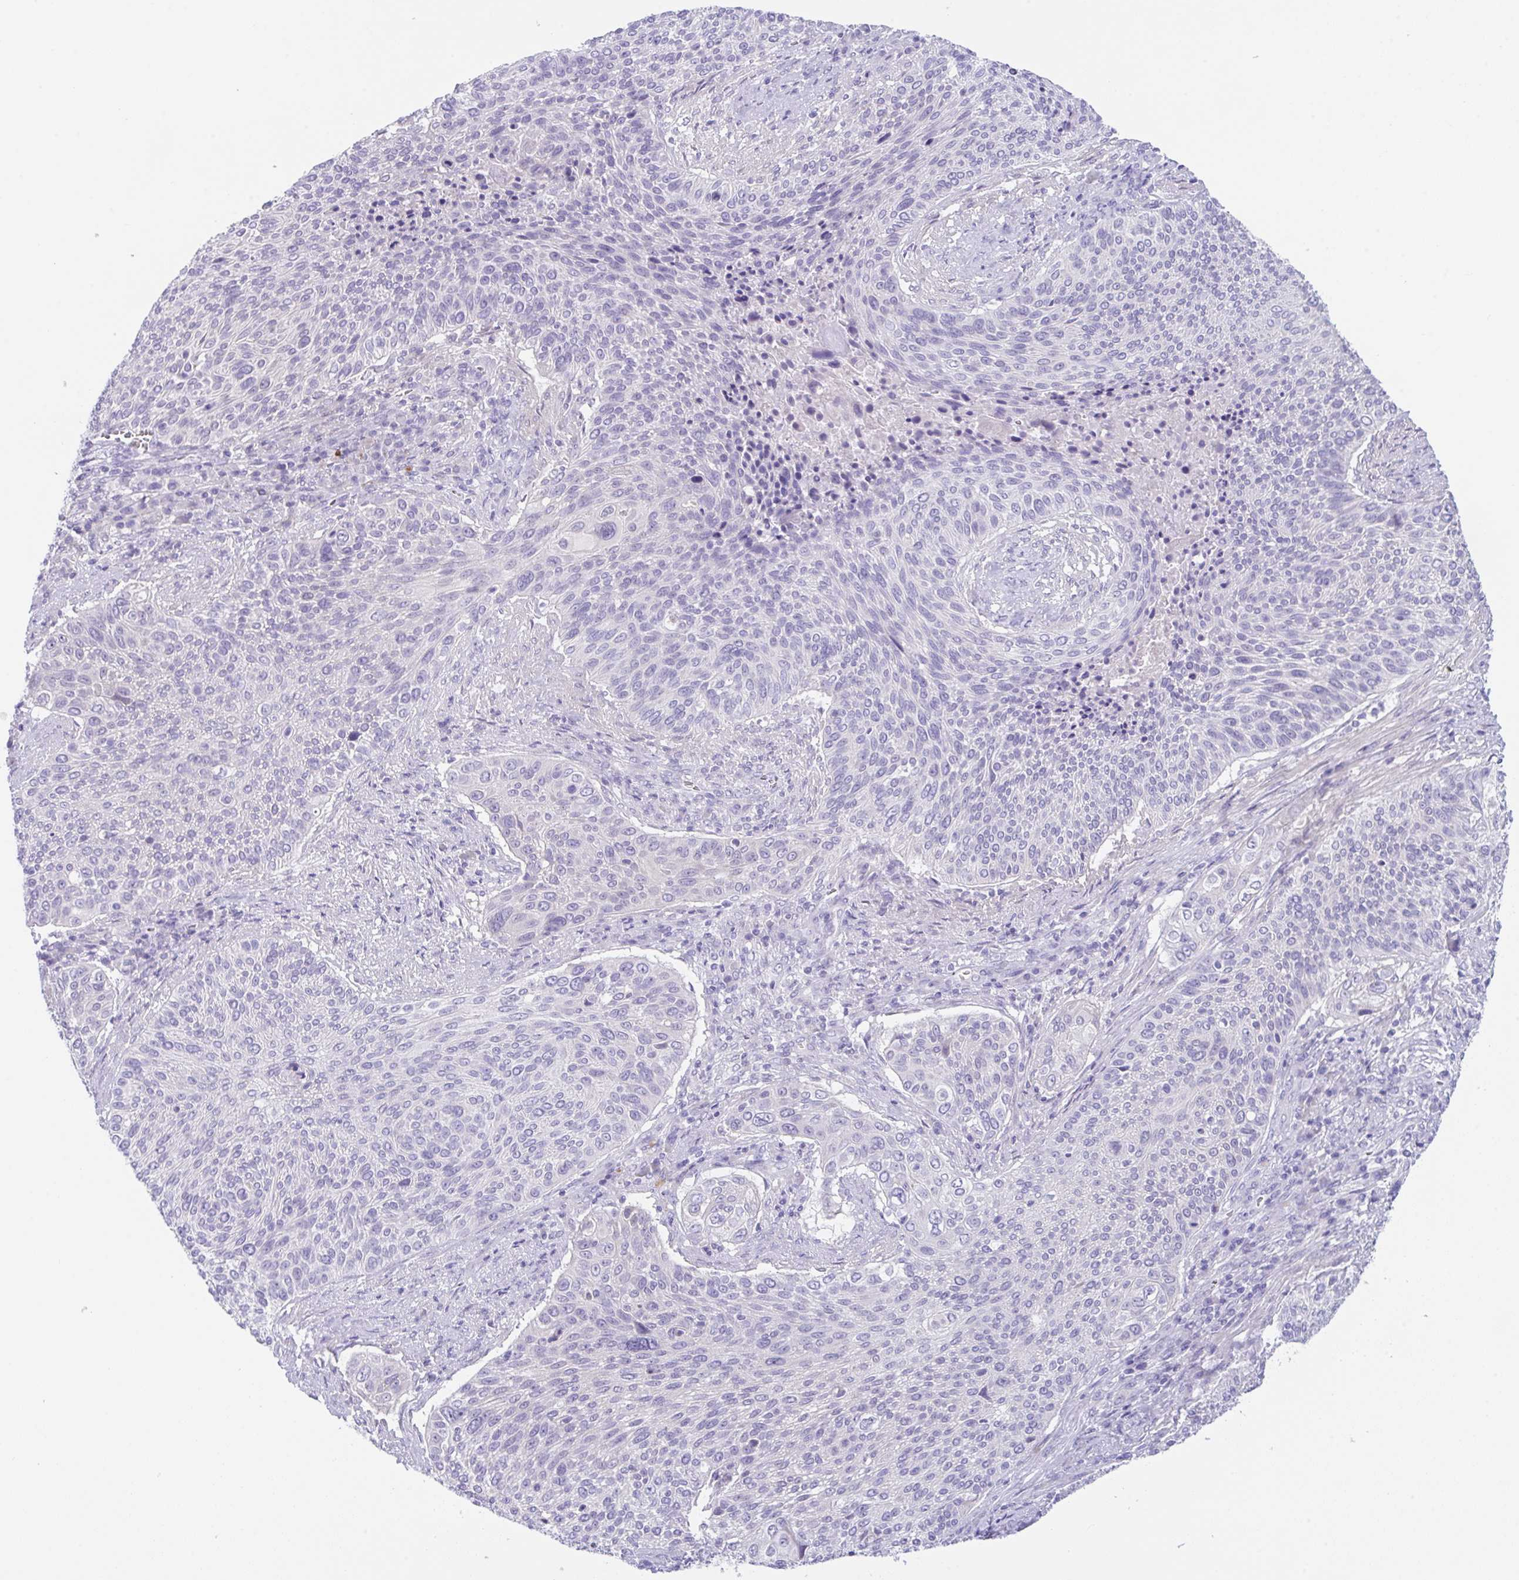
{"staining": {"intensity": "negative", "quantity": "none", "location": "none"}, "tissue": "cervical cancer", "cell_type": "Tumor cells", "image_type": "cancer", "snomed": [{"axis": "morphology", "description": "Squamous cell carcinoma, NOS"}, {"axis": "topography", "description": "Cervix"}], "caption": "This photomicrograph is of squamous cell carcinoma (cervical) stained with immunohistochemistry to label a protein in brown with the nuclei are counter-stained blue. There is no staining in tumor cells.", "gene": "TRAF4", "patient": {"sex": "female", "age": 31}}